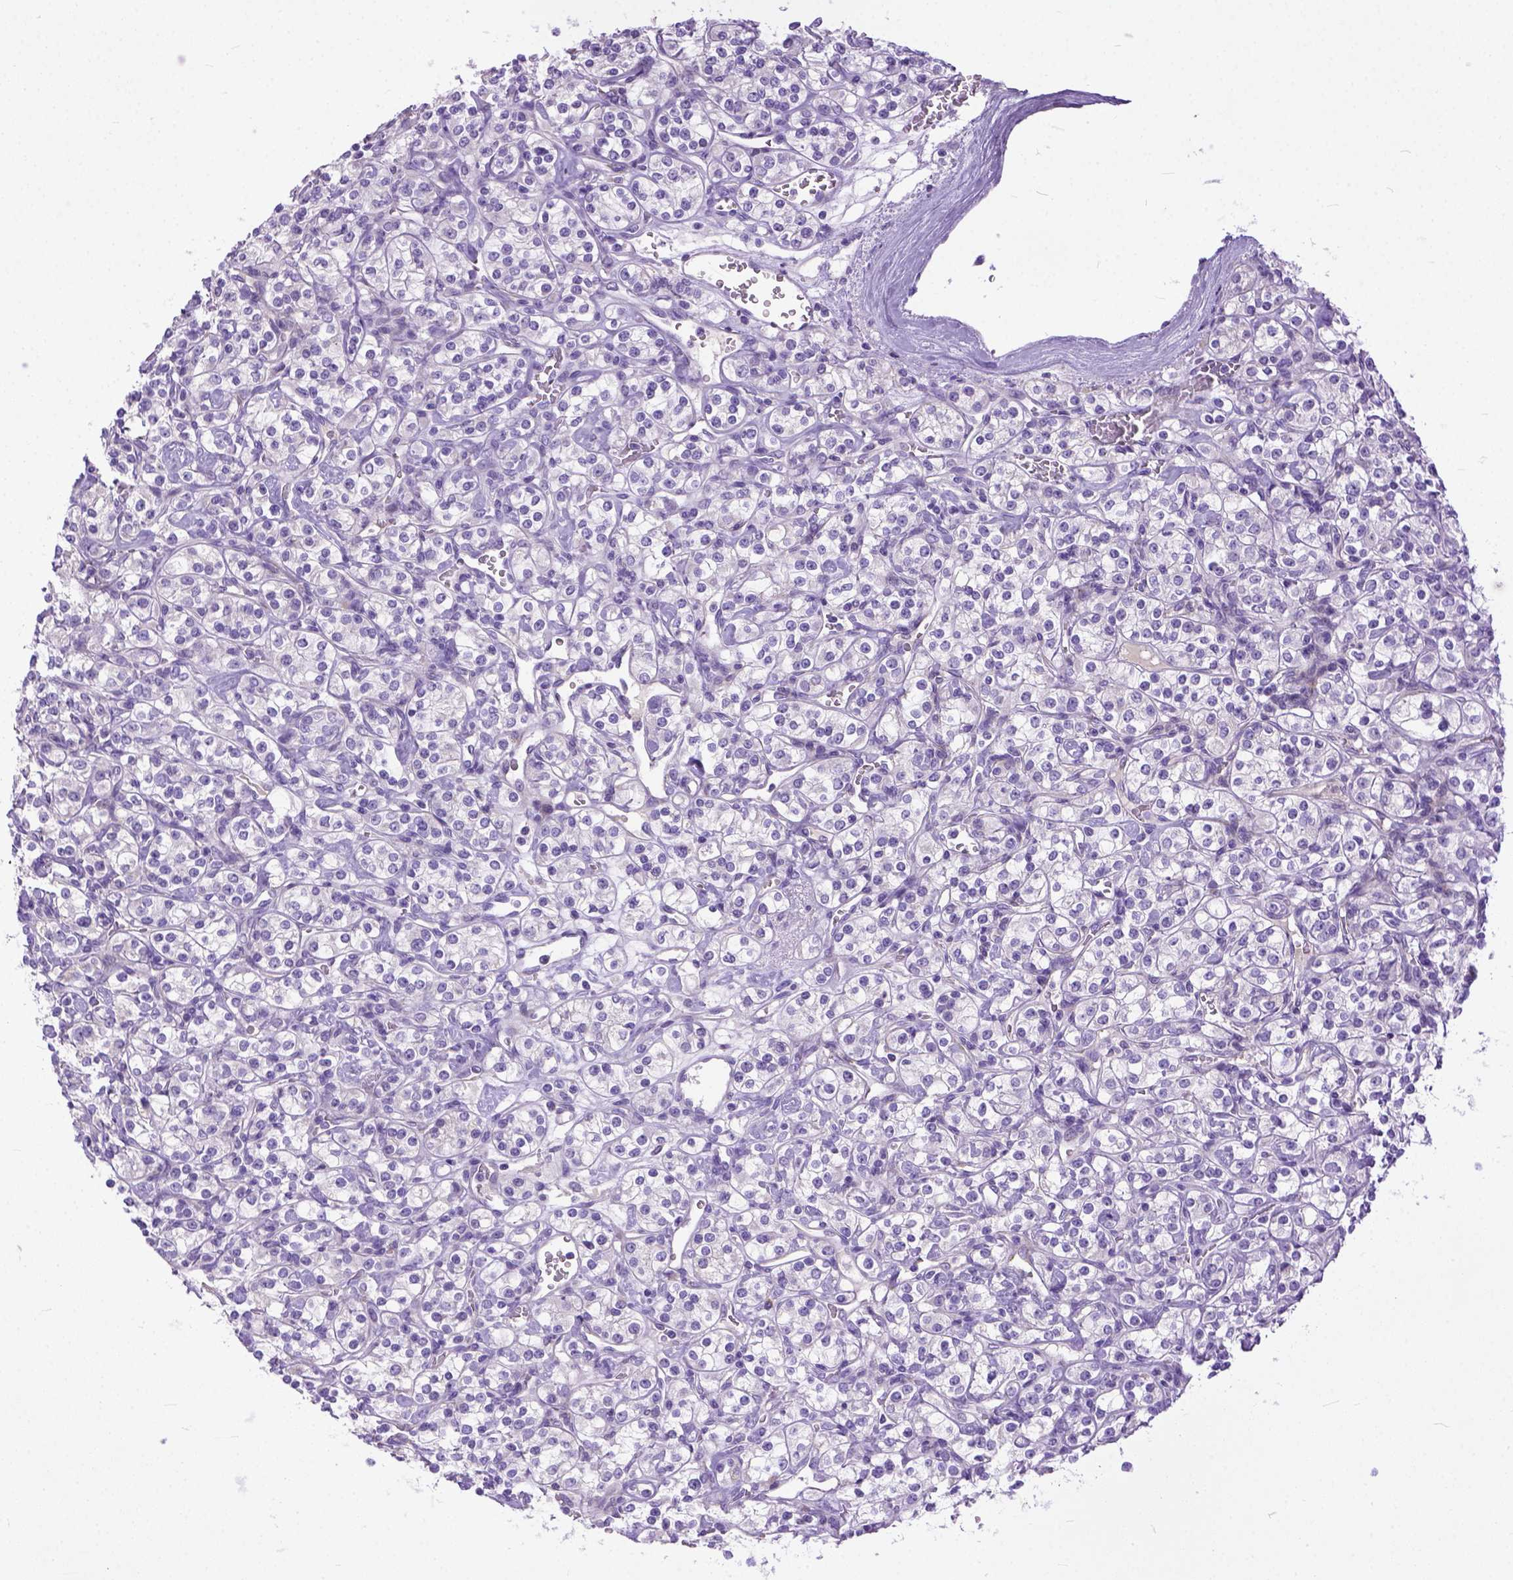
{"staining": {"intensity": "negative", "quantity": "none", "location": "none"}, "tissue": "renal cancer", "cell_type": "Tumor cells", "image_type": "cancer", "snomed": [{"axis": "morphology", "description": "Adenocarcinoma, NOS"}, {"axis": "topography", "description": "Kidney"}], "caption": "Tumor cells show no significant protein expression in renal cancer (adenocarcinoma).", "gene": "PLK5", "patient": {"sex": "male", "age": 77}}